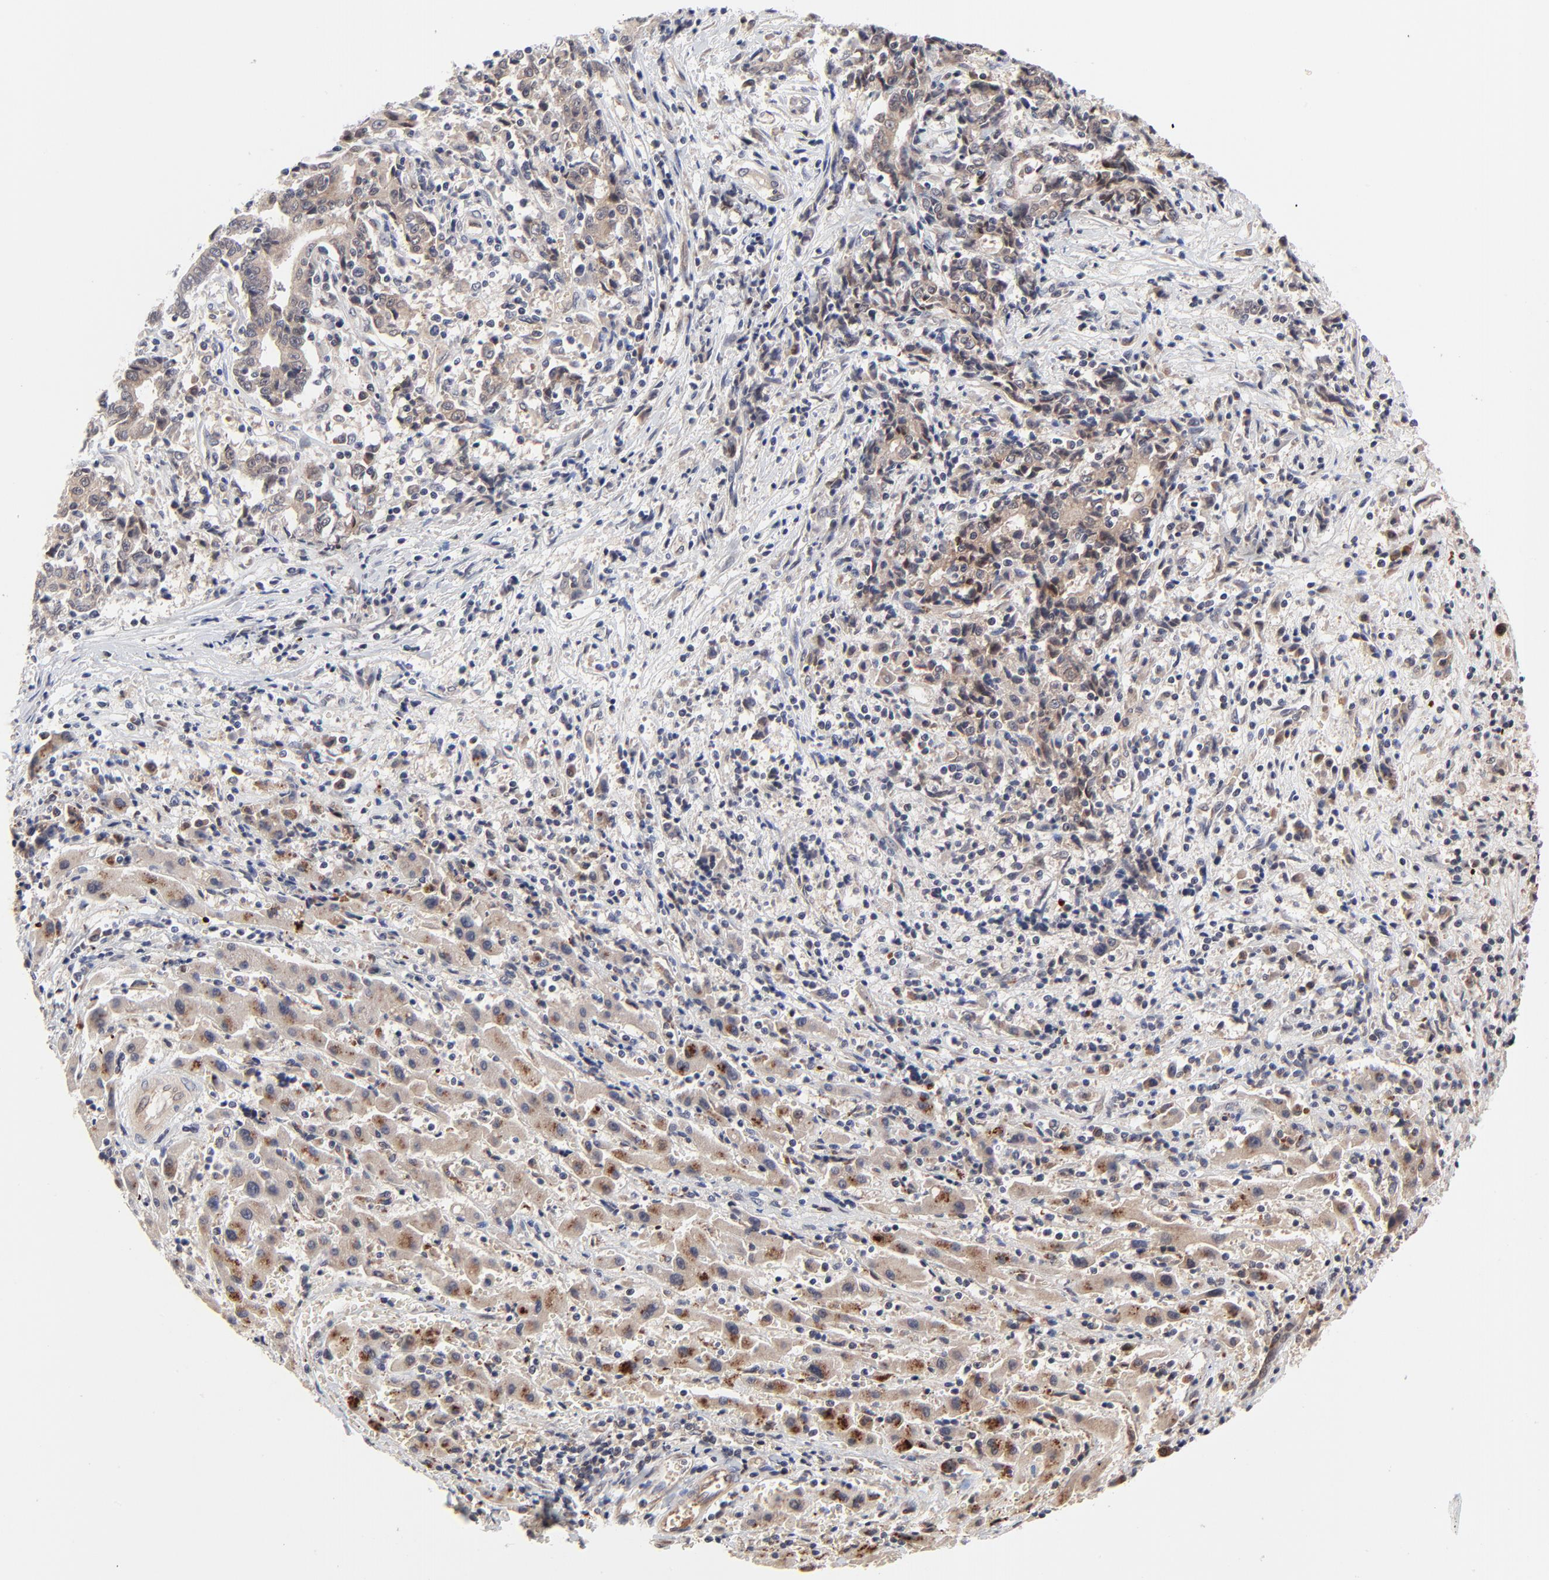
{"staining": {"intensity": "weak", "quantity": "25%-75%", "location": "cytoplasmic/membranous"}, "tissue": "liver cancer", "cell_type": "Tumor cells", "image_type": "cancer", "snomed": [{"axis": "morphology", "description": "Cholangiocarcinoma"}, {"axis": "topography", "description": "Liver"}], "caption": "IHC micrograph of neoplastic tissue: liver cancer (cholangiocarcinoma) stained using immunohistochemistry shows low levels of weak protein expression localized specifically in the cytoplasmic/membranous of tumor cells, appearing as a cytoplasmic/membranous brown color.", "gene": "CASP10", "patient": {"sex": "male", "age": 57}}